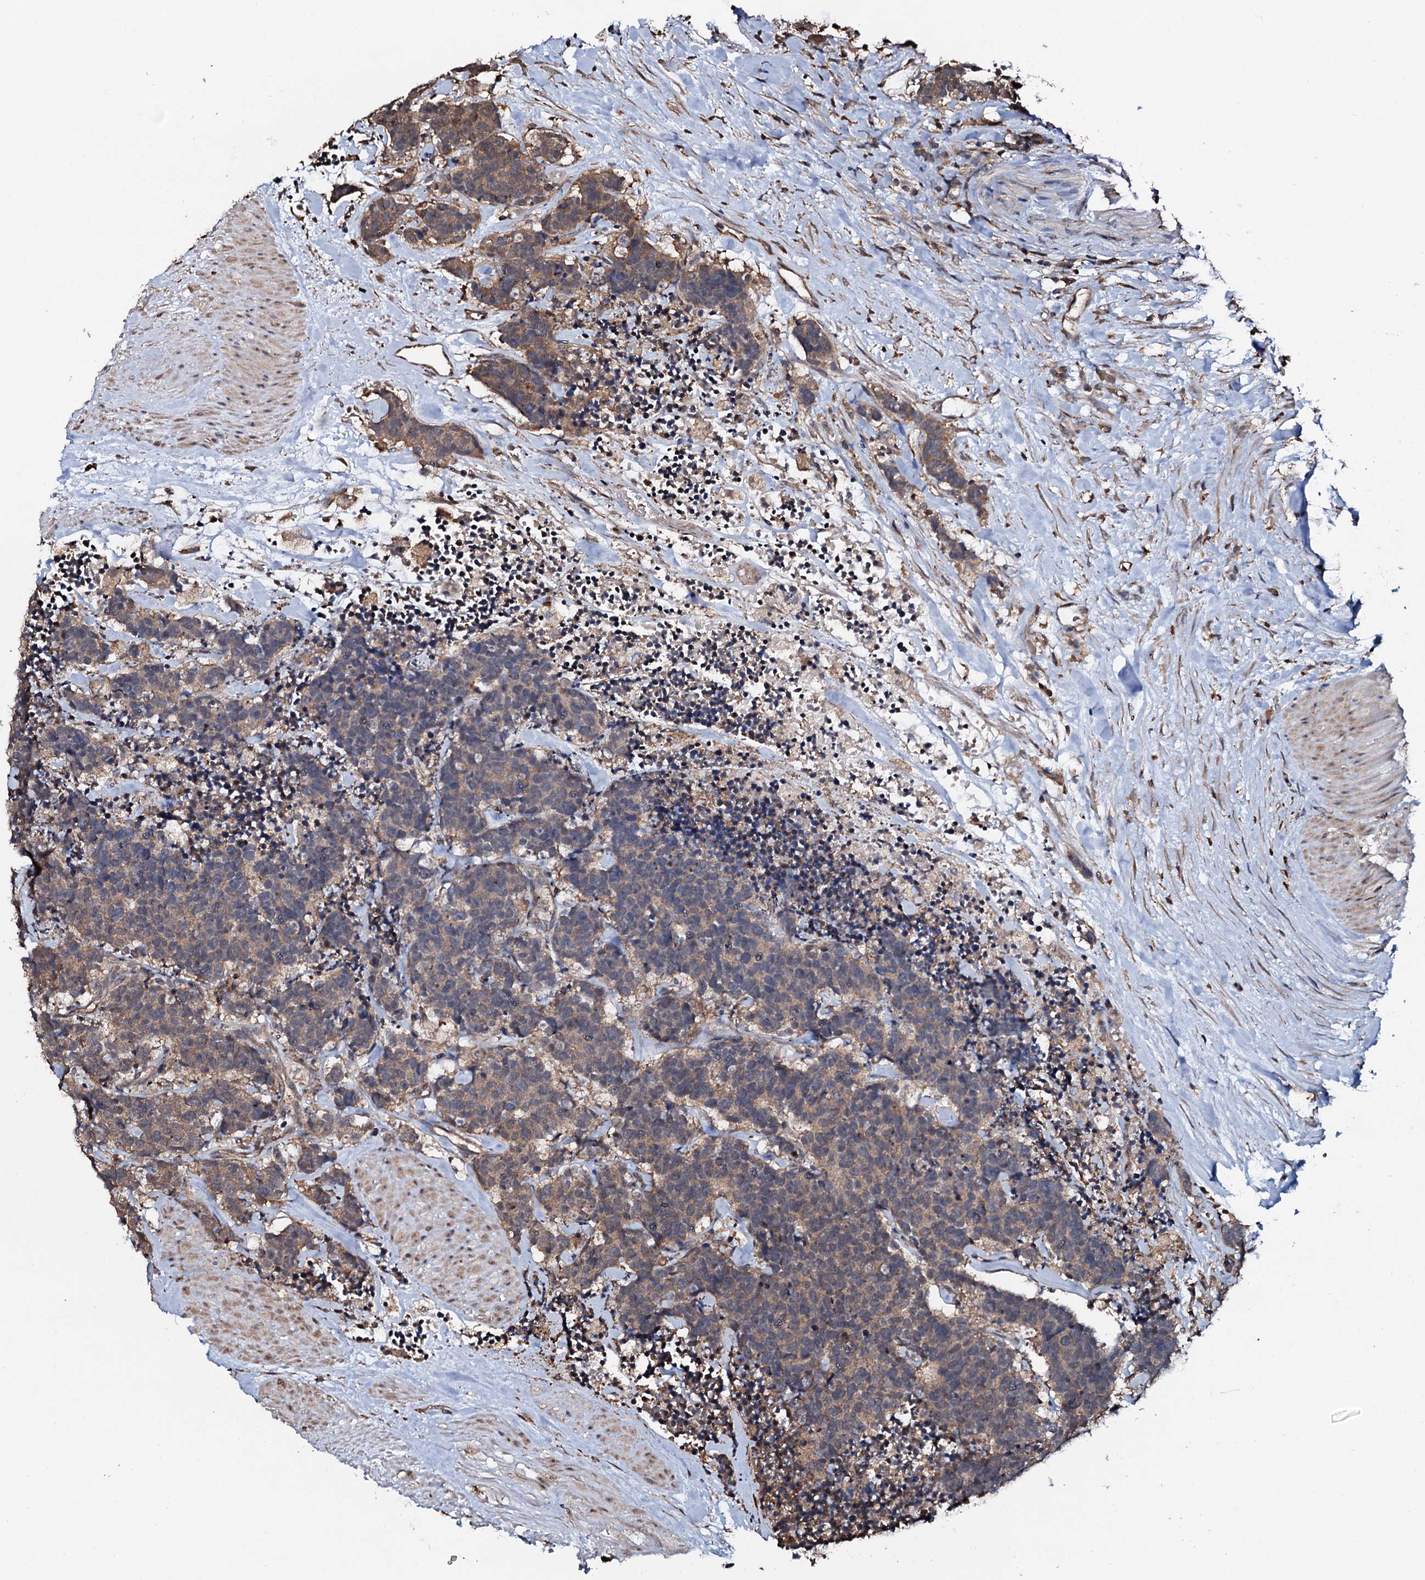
{"staining": {"intensity": "weak", "quantity": ">75%", "location": "cytoplasmic/membranous"}, "tissue": "carcinoid", "cell_type": "Tumor cells", "image_type": "cancer", "snomed": [{"axis": "morphology", "description": "Carcinoma, NOS"}, {"axis": "morphology", "description": "Carcinoid, malignant, NOS"}, {"axis": "topography", "description": "Urinary bladder"}], "caption": "Carcinoid stained with IHC demonstrates weak cytoplasmic/membranous positivity in approximately >75% of tumor cells. The staining was performed using DAB, with brown indicating positive protein expression. Nuclei are stained blue with hematoxylin.", "gene": "COG6", "patient": {"sex": "male", "age": 57}}